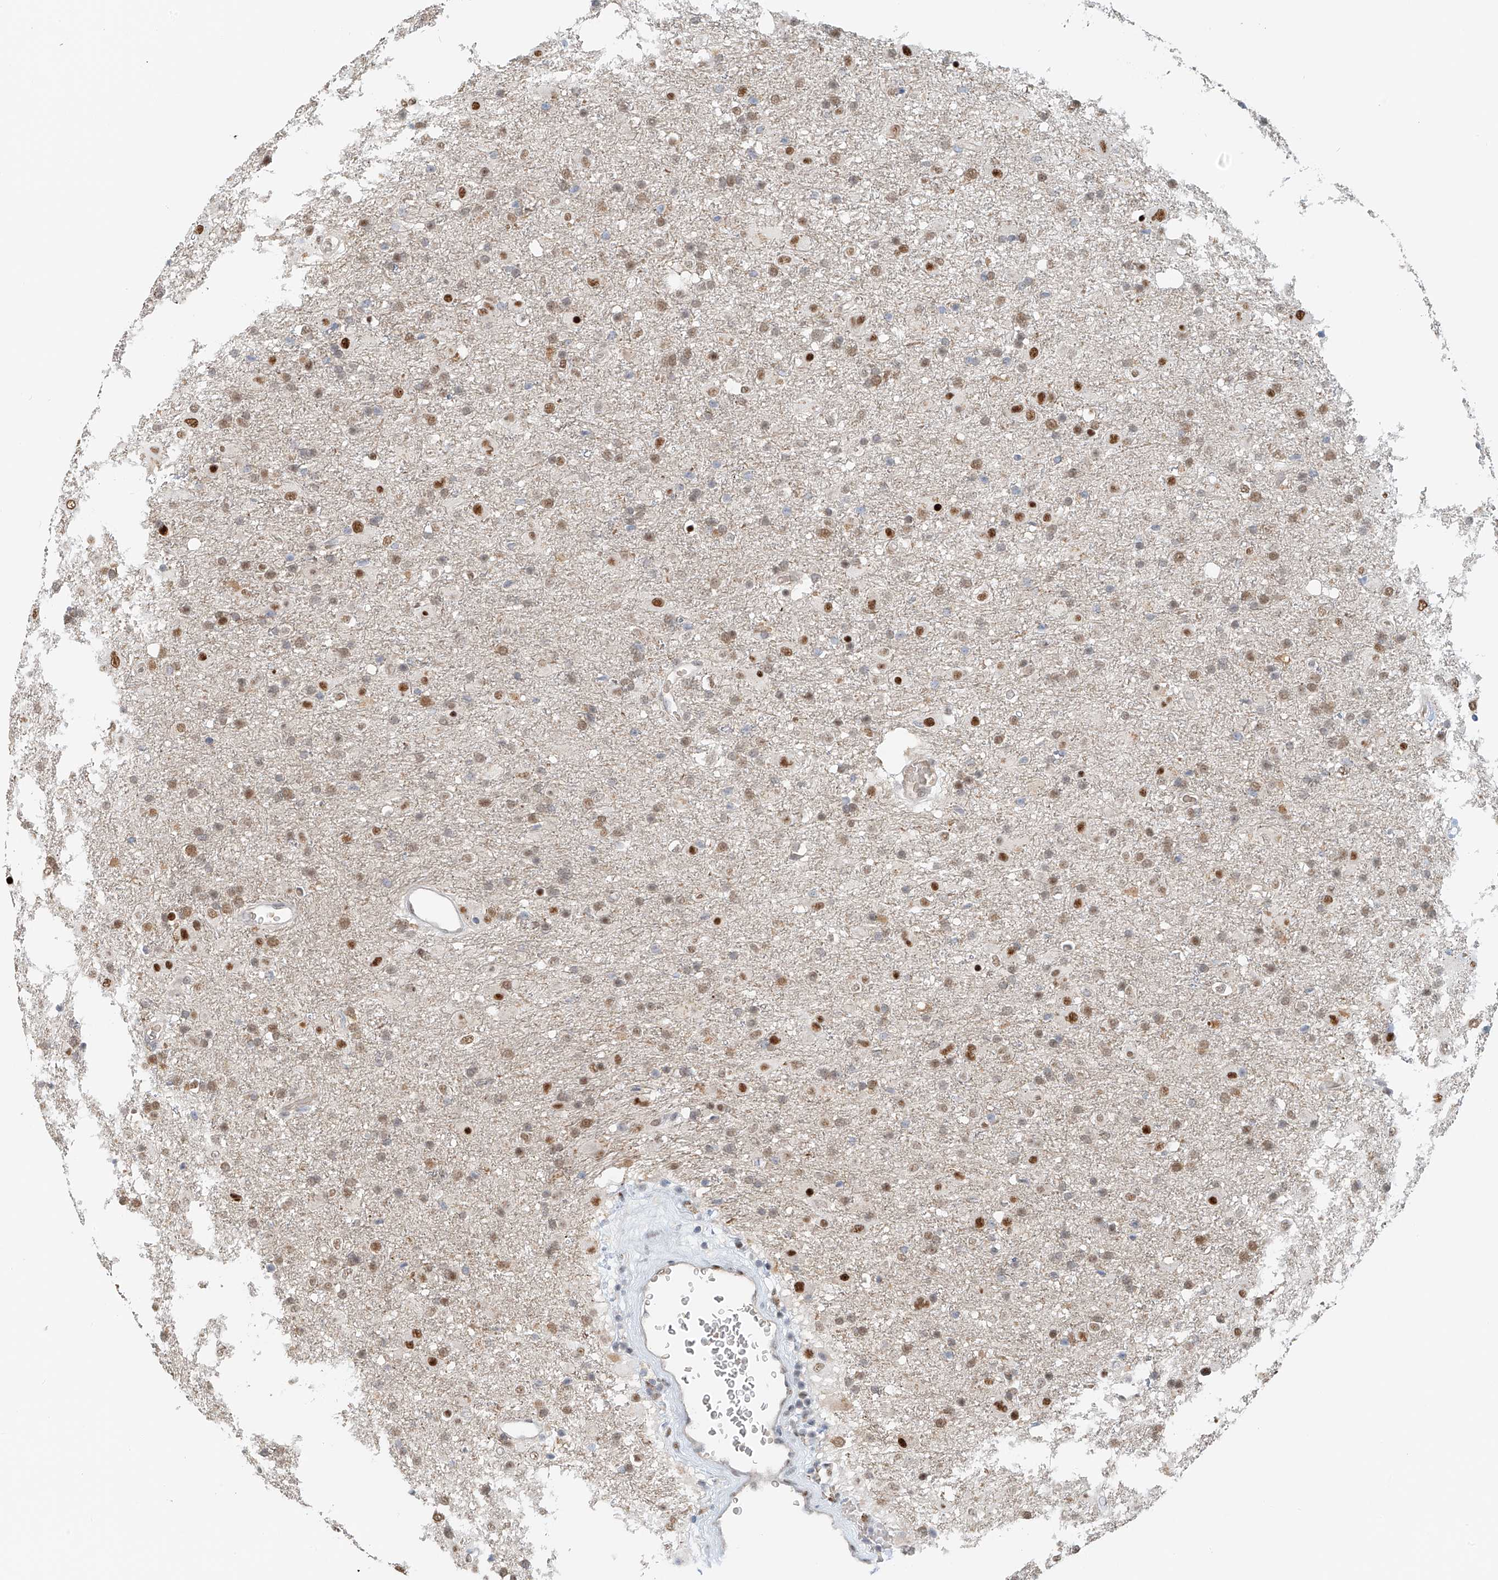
{"staining": {"intensity": "moderate", "quantity": ">75%", "location": "nuclear"}, "tissue": "glioma", "cell_type": "Tumor cells", "image_type": "cancer", "snomed": [{"axis": "morphology", "description": "Glioma, malignant, Low grade"}, {"axis": "topography", "description": "Brain"}], "caption": "Immunohistochemistry of human glioma reveals medium levels of moderate nuclear staining in about >75% of tumor cells. Nuclei are stained in blue.", "gene": "ZNF514", "patient": {"sex": "male", "age": 65}}